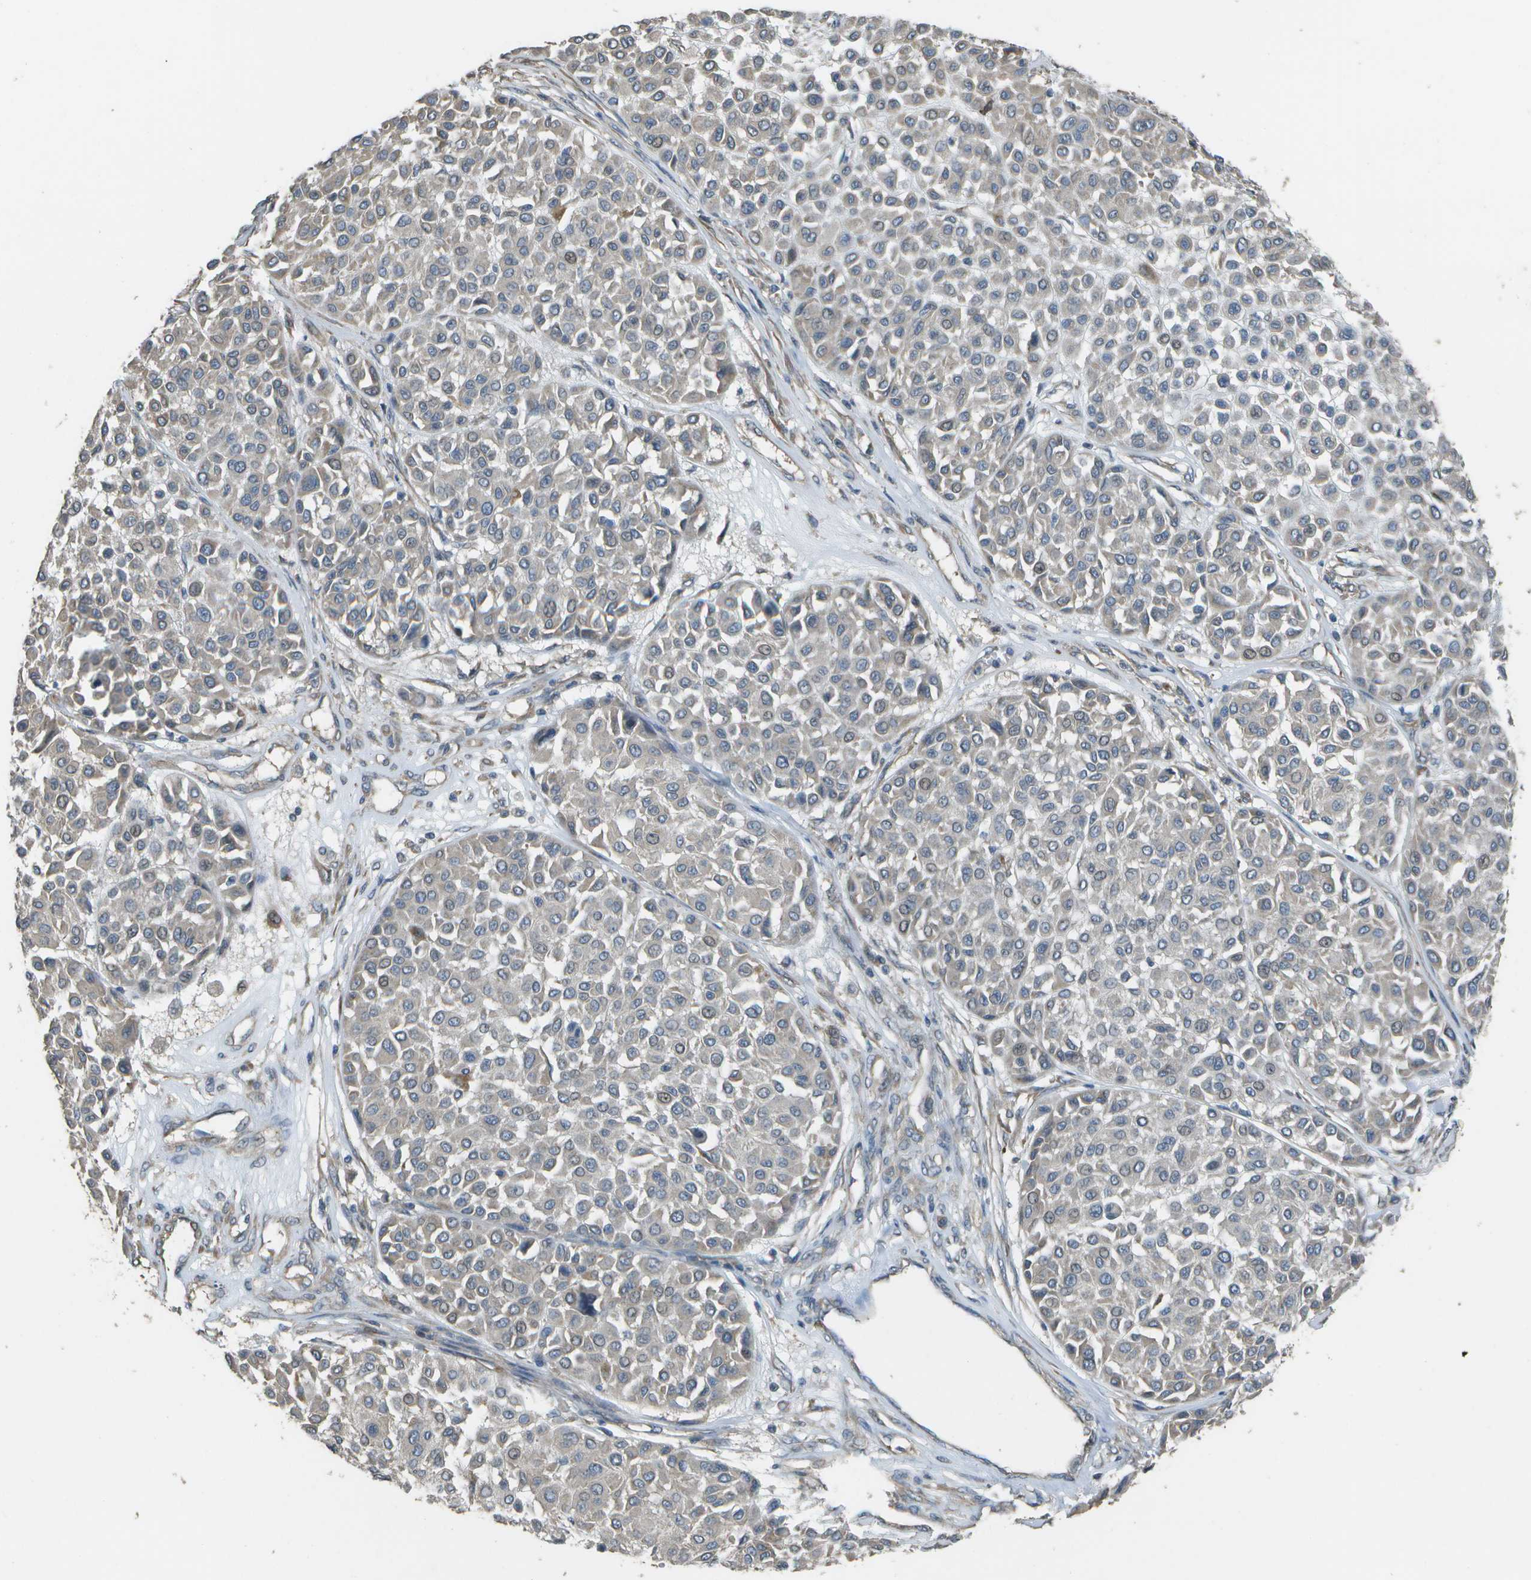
{"staining": {"intensity": "weak", "quantity": "25%-75%", "location": "cytoplasmic/membranous"}, "tissue": "melanoma", "cell_type": "Tumor cells", "image_type": "cancer", "snomed": [{"axis": "morphology", "description": "Malignant melanoma, Metastatic site"}, {"axis": "topography", "description": "Soft tissue"}], "caption": "Melanoma stained with a protein marker exhibits weak staining in tumor cells.", "gene": "CLNS1A", "patient": {"sex": "male", "age": 41}}